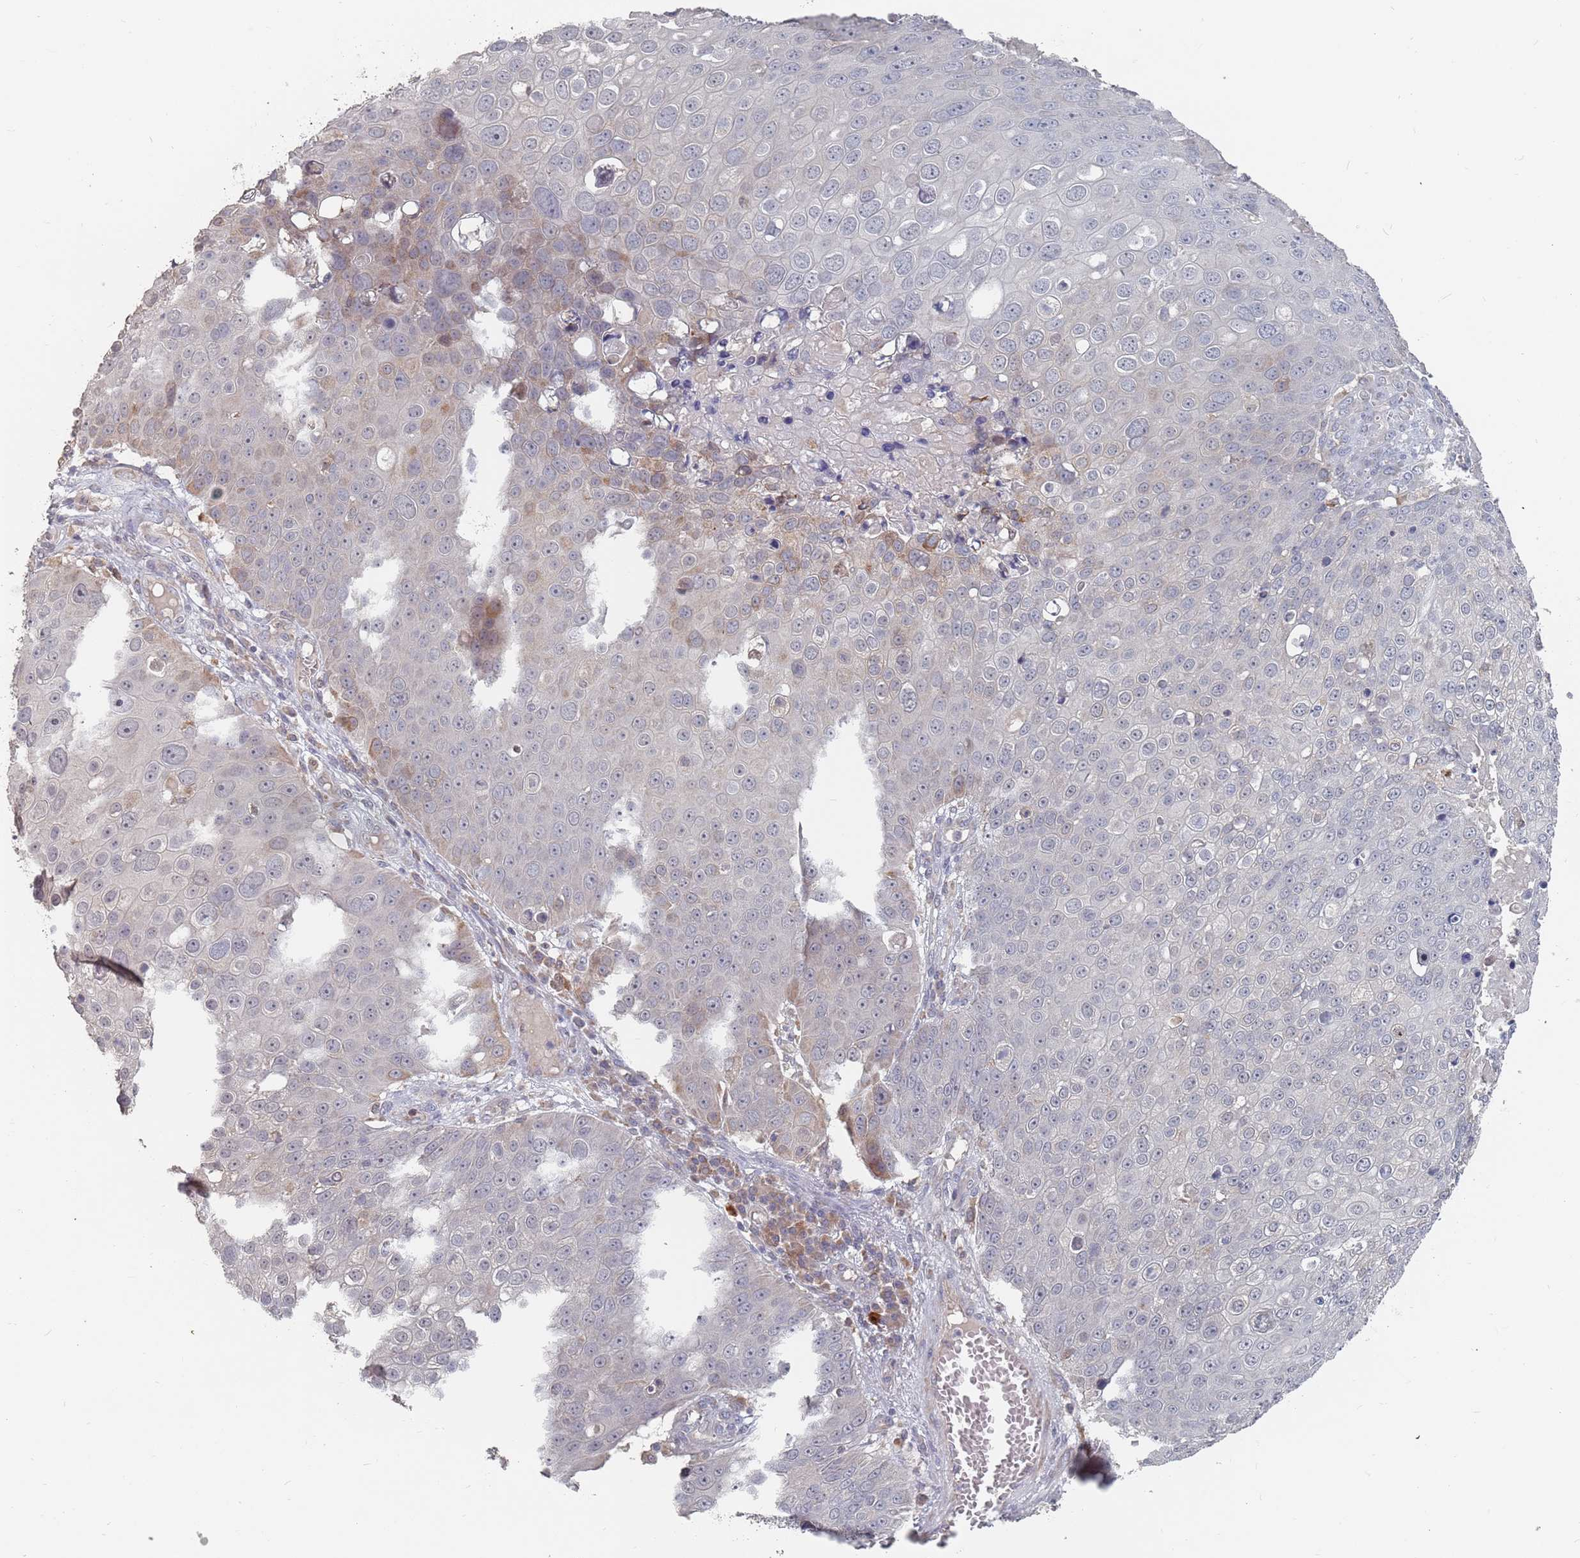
{"staining": {"intensity": "negative", "quantity": "none", "location": "none"}, "tissue": "skin cancer", "cell_type": "Tumor cells", "image_type": "cancer", "snomed": [{"axis": "morphology", "description": "Squamous cell carcinoma, NOS"}, {"axis": "topography", "description": "Skin"}], "caption": "Immunohistochemistry micrograph of human skin squamous cell carcinoma stained for a protein (brown), which demonstrates no expression in tumor cells.", "gene": "ADAL", "patient": {"sex": "male", "age": 71}}